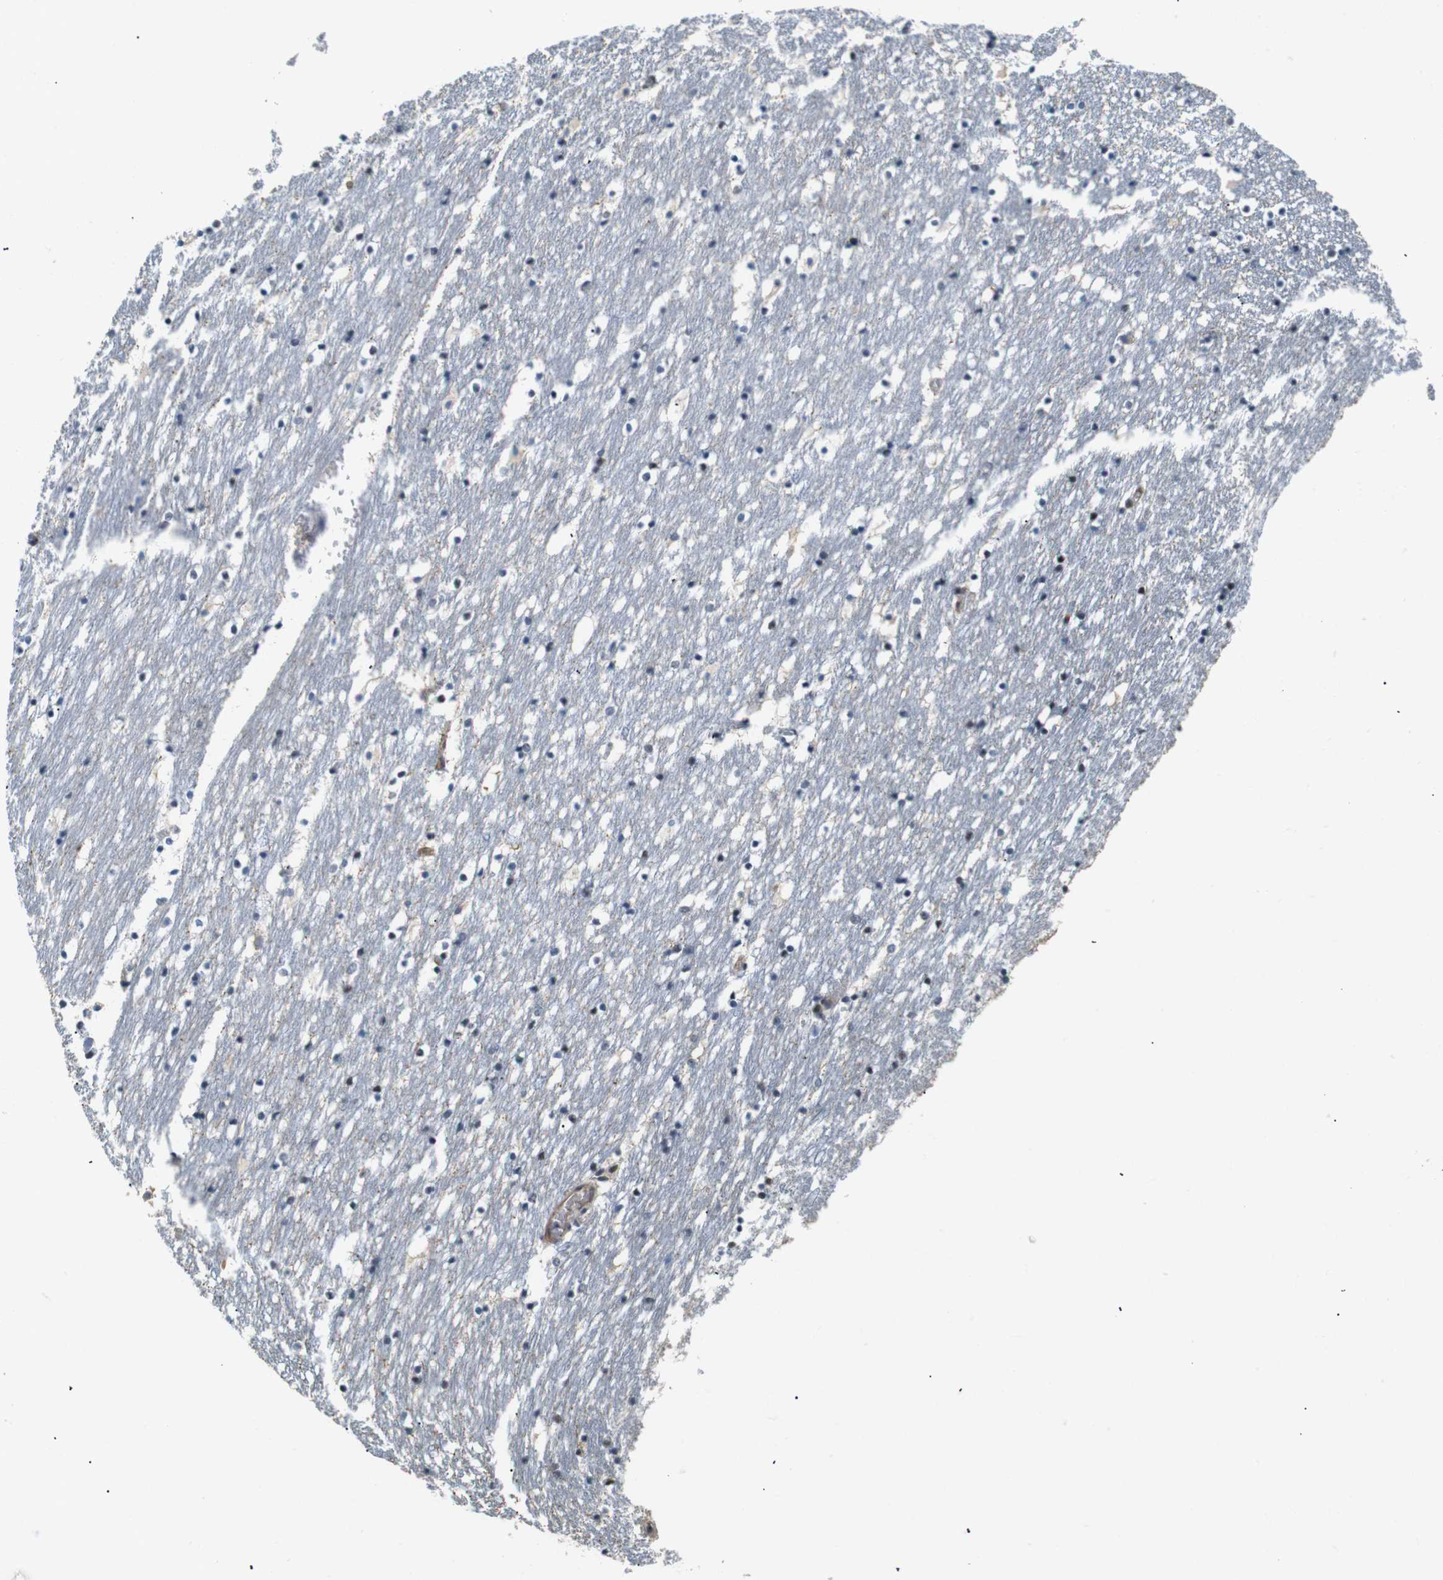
{"staining": {"intensity": "weak", "quantity": "<25%", "location": "nuclear"}, "tissue": "caudate", "cell_type": "Glial cells", "image_type": "normal", "snomed": [{"axis": "morphology", "description": "Normal tissue, NOS"}, {"axis": "topography", "description": "Lateral ventricle wall"}], "caption": "DAB immunohistochemical staining of normal caudate exhibits no significant staining in glial cells. (DAB (3,3'-diaminobenzidine) immunohistochemistry (IHC) visualized using brightfield microscopy, high magnification).", "gene": "LXN", "patient": {"sex": "male", "age": 45}}